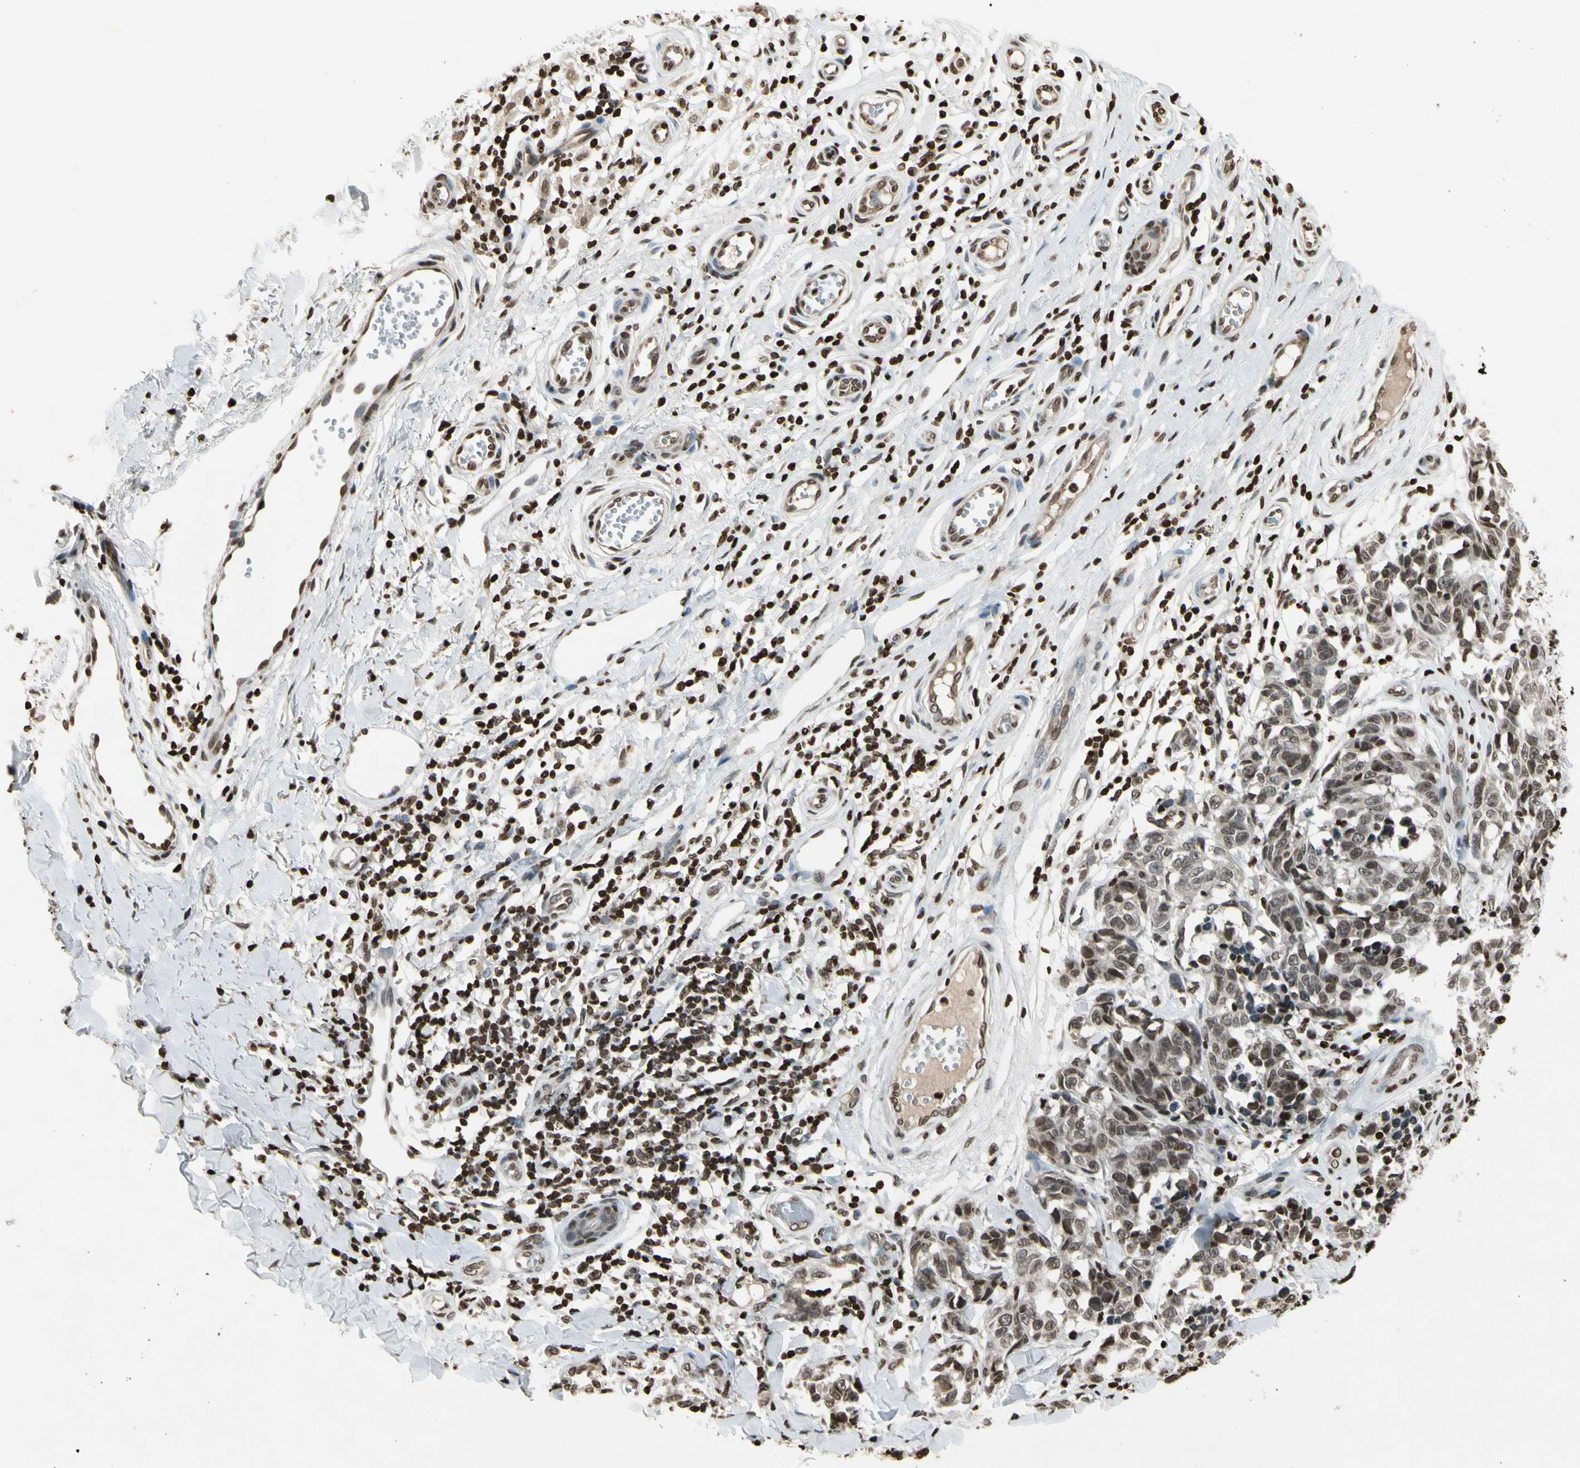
{"staining": {"intensity": "moderate", "quantity": "25%-75%", "location": "nuclear"}, "tissue": "melanoma", "cell_type": "Tumor cells", "image_type": "cancer", "snomed": [{"axis": "morphology", "description": "Malignant melanoma, NOS"}, {"axis": "topography", "description": "Skin"}], "caption": "Brown immunohistochemical staining in melanoma demonstrates moderate nuclear expression in approximately 25%-75% of tumor cells.", "gene": "RORA", "patient": {"sex": "female", "age": 64}}